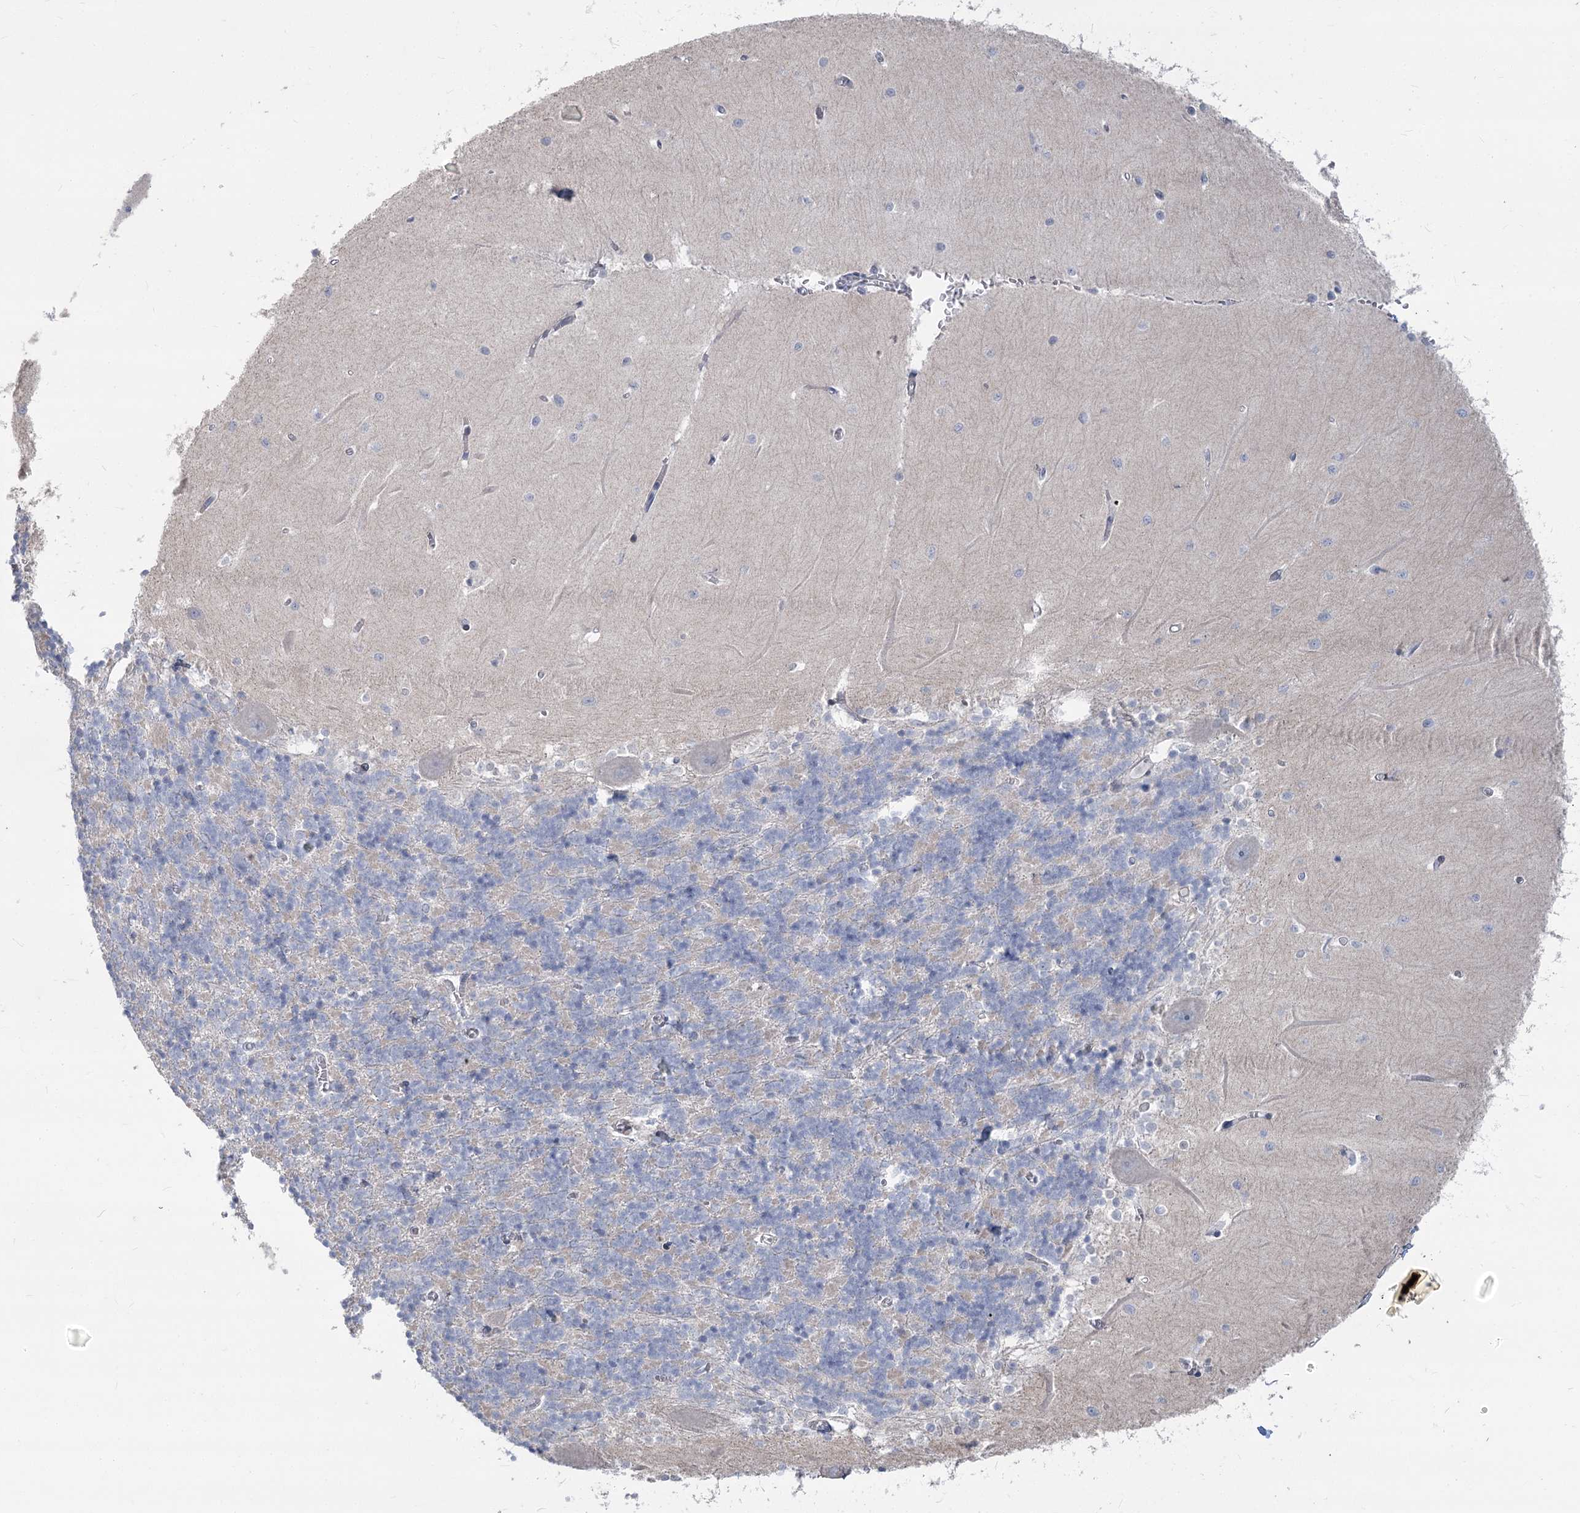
{"staining": {"intensity": "negative", "quantity": "none", "location": "none"}, "tissue": "cerebellum", "cell_type": "Cells in granular layer", "image_type": "normal", "snomed": [{"axis": "morphology", "description": "Normal tissue, NOS"}, {"axis": "topography", "description": "Cerebellum"}], "caption": "This is an immunohistochemistry histopathology image of unremarkable cerebellum. There is no staining in cells in granular layer.", "gene": "ABITRAM", "patient": {"sex": "male", "age": 37}}